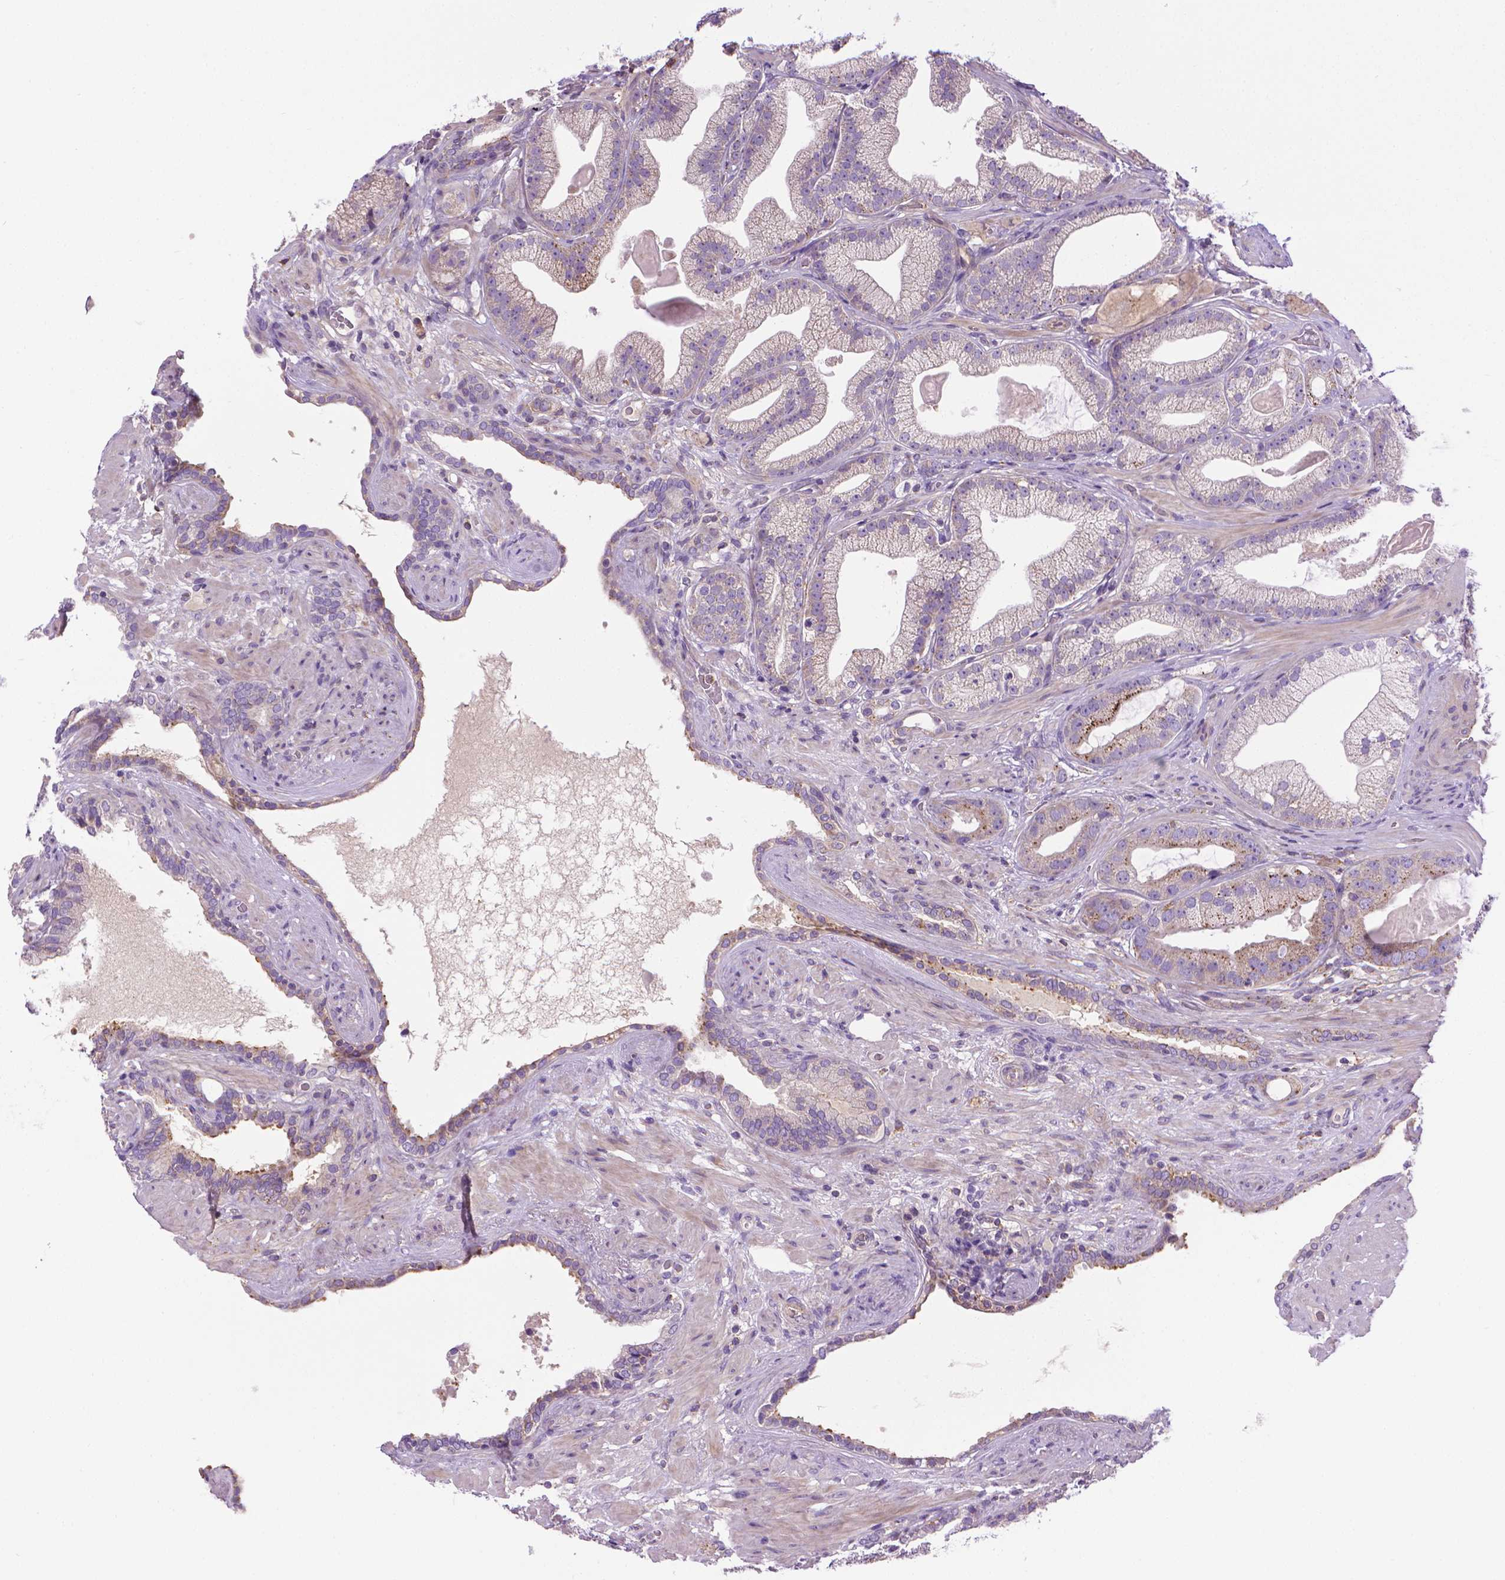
{"staining": {"intensity": "moderate", "quantity": "<25%", "location": "cytoplasmic/membranous"}, "tissue": "prostate cancer", "cell_type": "Tumor cells", "image_type": "cancer", "snomed": [{"axis": "morphology", "description": "Adenocarcinoma, Low grade"}, {"axis": "topography", "description": "Prostate"}], "caption": "Immunohistochemistry (IHC) (DAB) staining of prostate cancer (adenocarcinoma (low-grade)) reveals moderate cytoplasmic/membranous protein expression in about <25% of tumor cells. The staining is performed using DAB (3,3'-diaminobenzidine) brown chromogen to label protein expression. The nuclei are counter-stained blue using hematoxylin.", "gene": "SLC51B", "patient": {"sex": "male", "age": 57}}